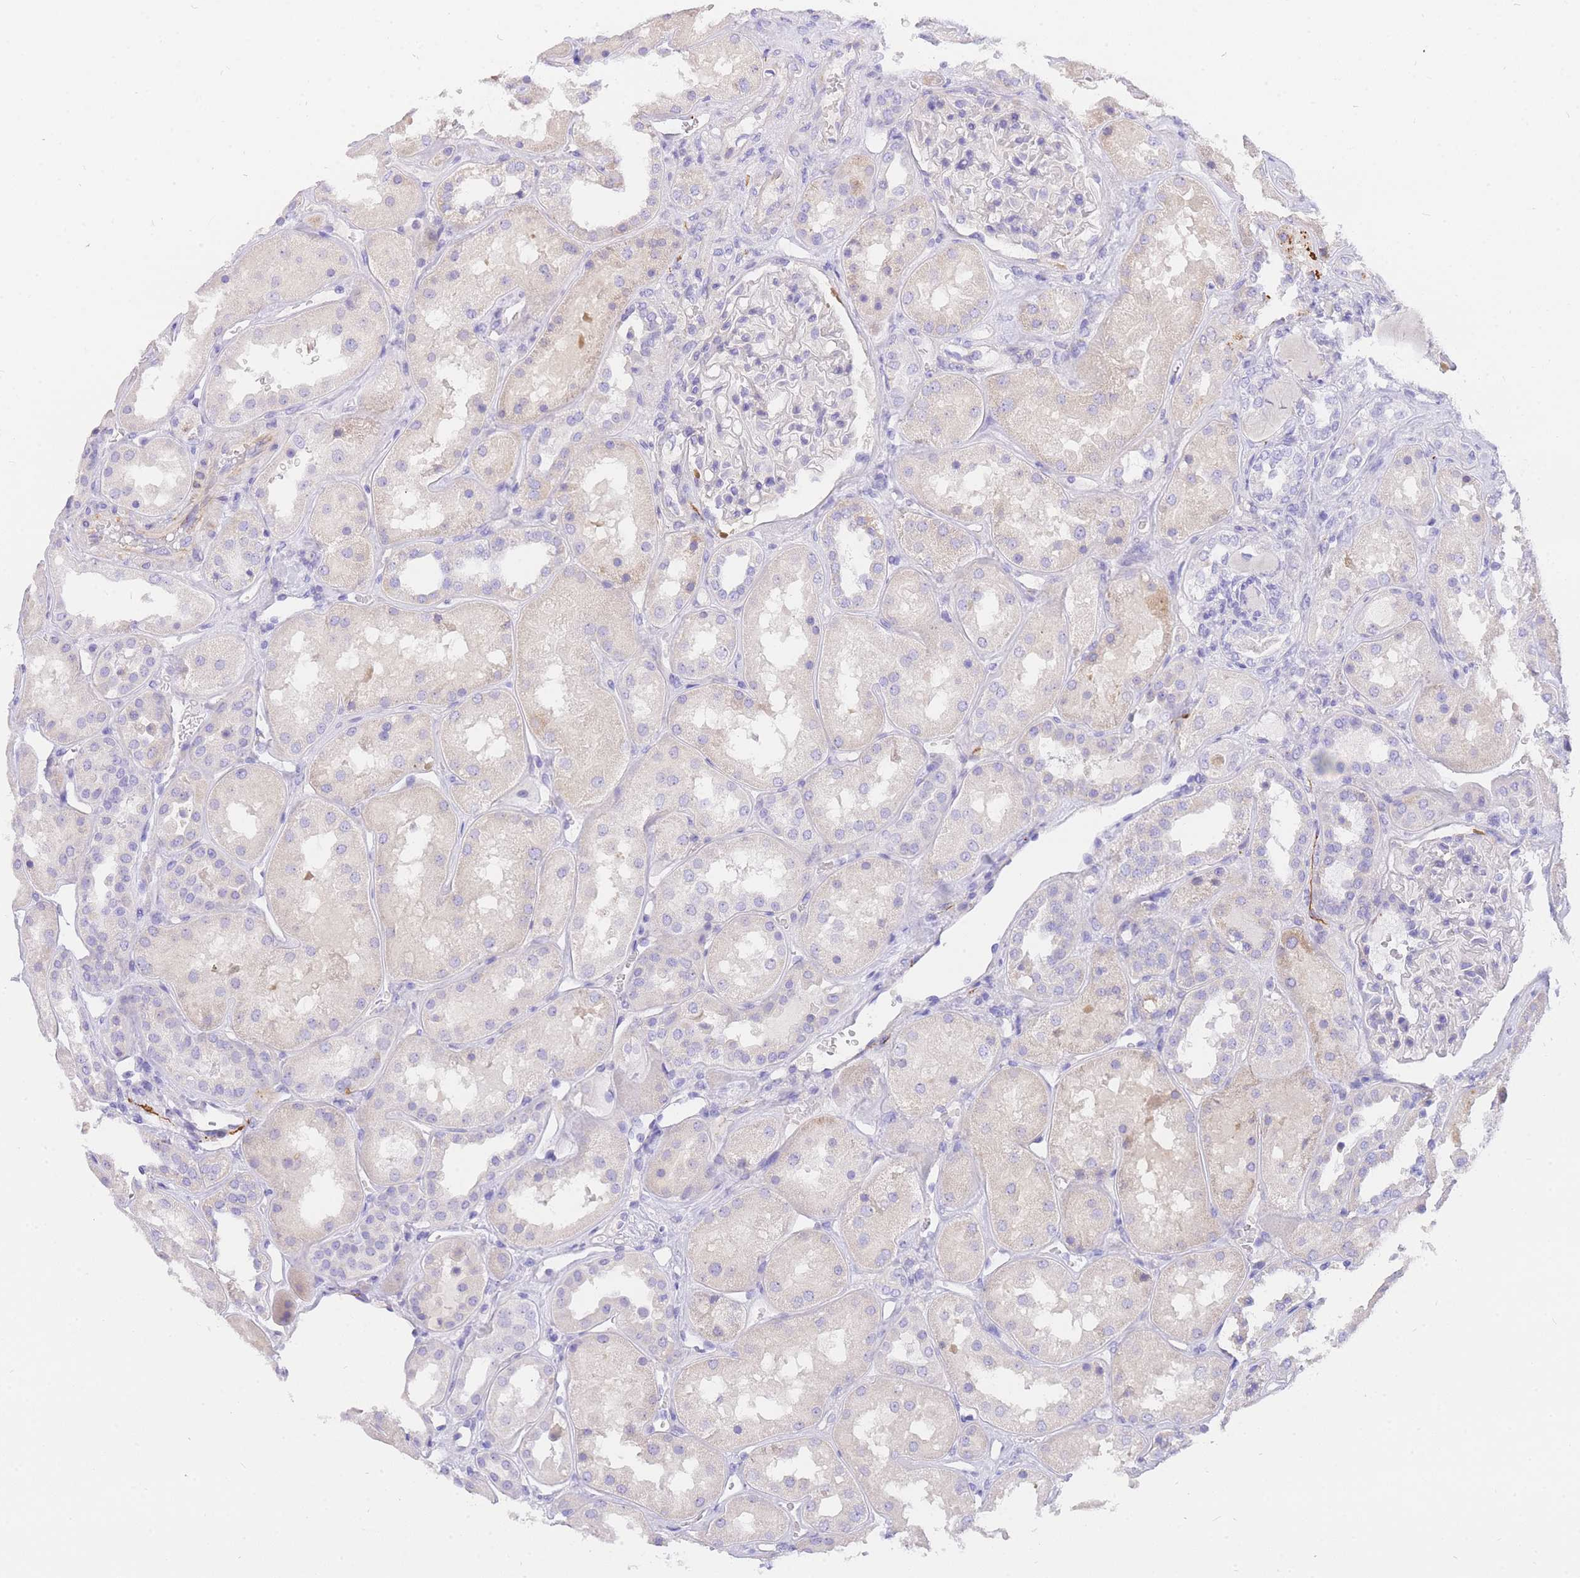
{"staining": {"intensity": "negative", "quantity": "none", "location": "none"}, "tissue": "kidney", "cell_type": "Cells in glomeruli", "image_type": "normal", "snomed": [{"axis": "morphology", "description": "Normal tissue, NOS"}, {"axis": "topography", "description": "Kidney"}], "caption": "Human kidney stained for a protein using immunohistochemistry (IHC) displays no positivity in cells in glomeruli.", "gene": "UPK1A", "patient": {"sex": "male", "age": 70}}